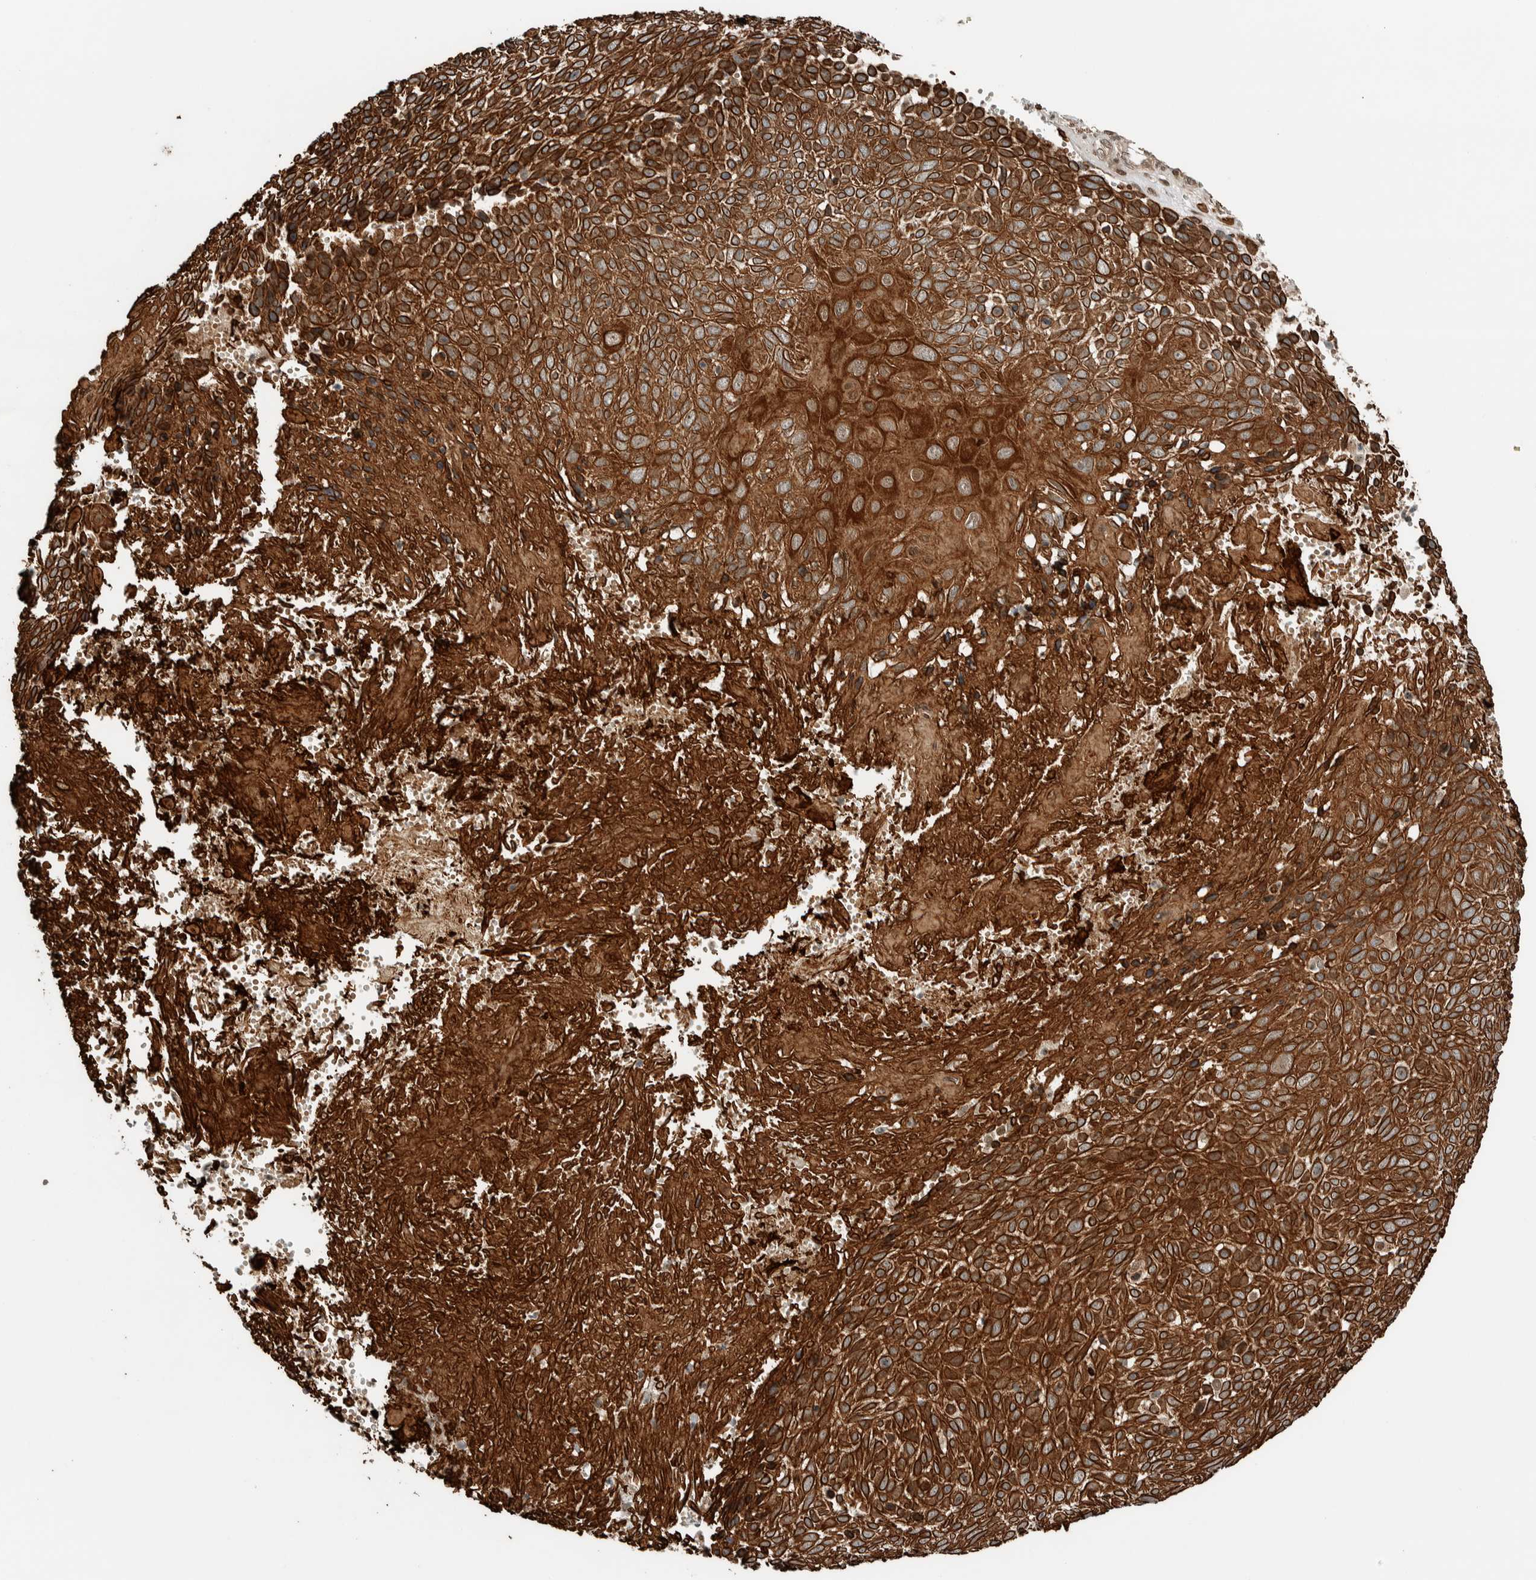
{"staining": {"intensity": "strong", "quantity": ">75%", "location": "cytoplasmic/membranous"}, "tissue": "cervical cancer", "cell_type": "Tumor cells", "image_type": "cancer", "snomed": [{"axis": "morphology", "description": "Squamous cell carcinoma, NOS"}, {"axis": "topography", "description": "Cervix"}], "caption": "Squamous cell carcinoma (cervical) stained with a protein marker demonstrates strong staining in tumor cells.", "gene": "STXBP4", "patient": {"sex": "female", "age": 74}}